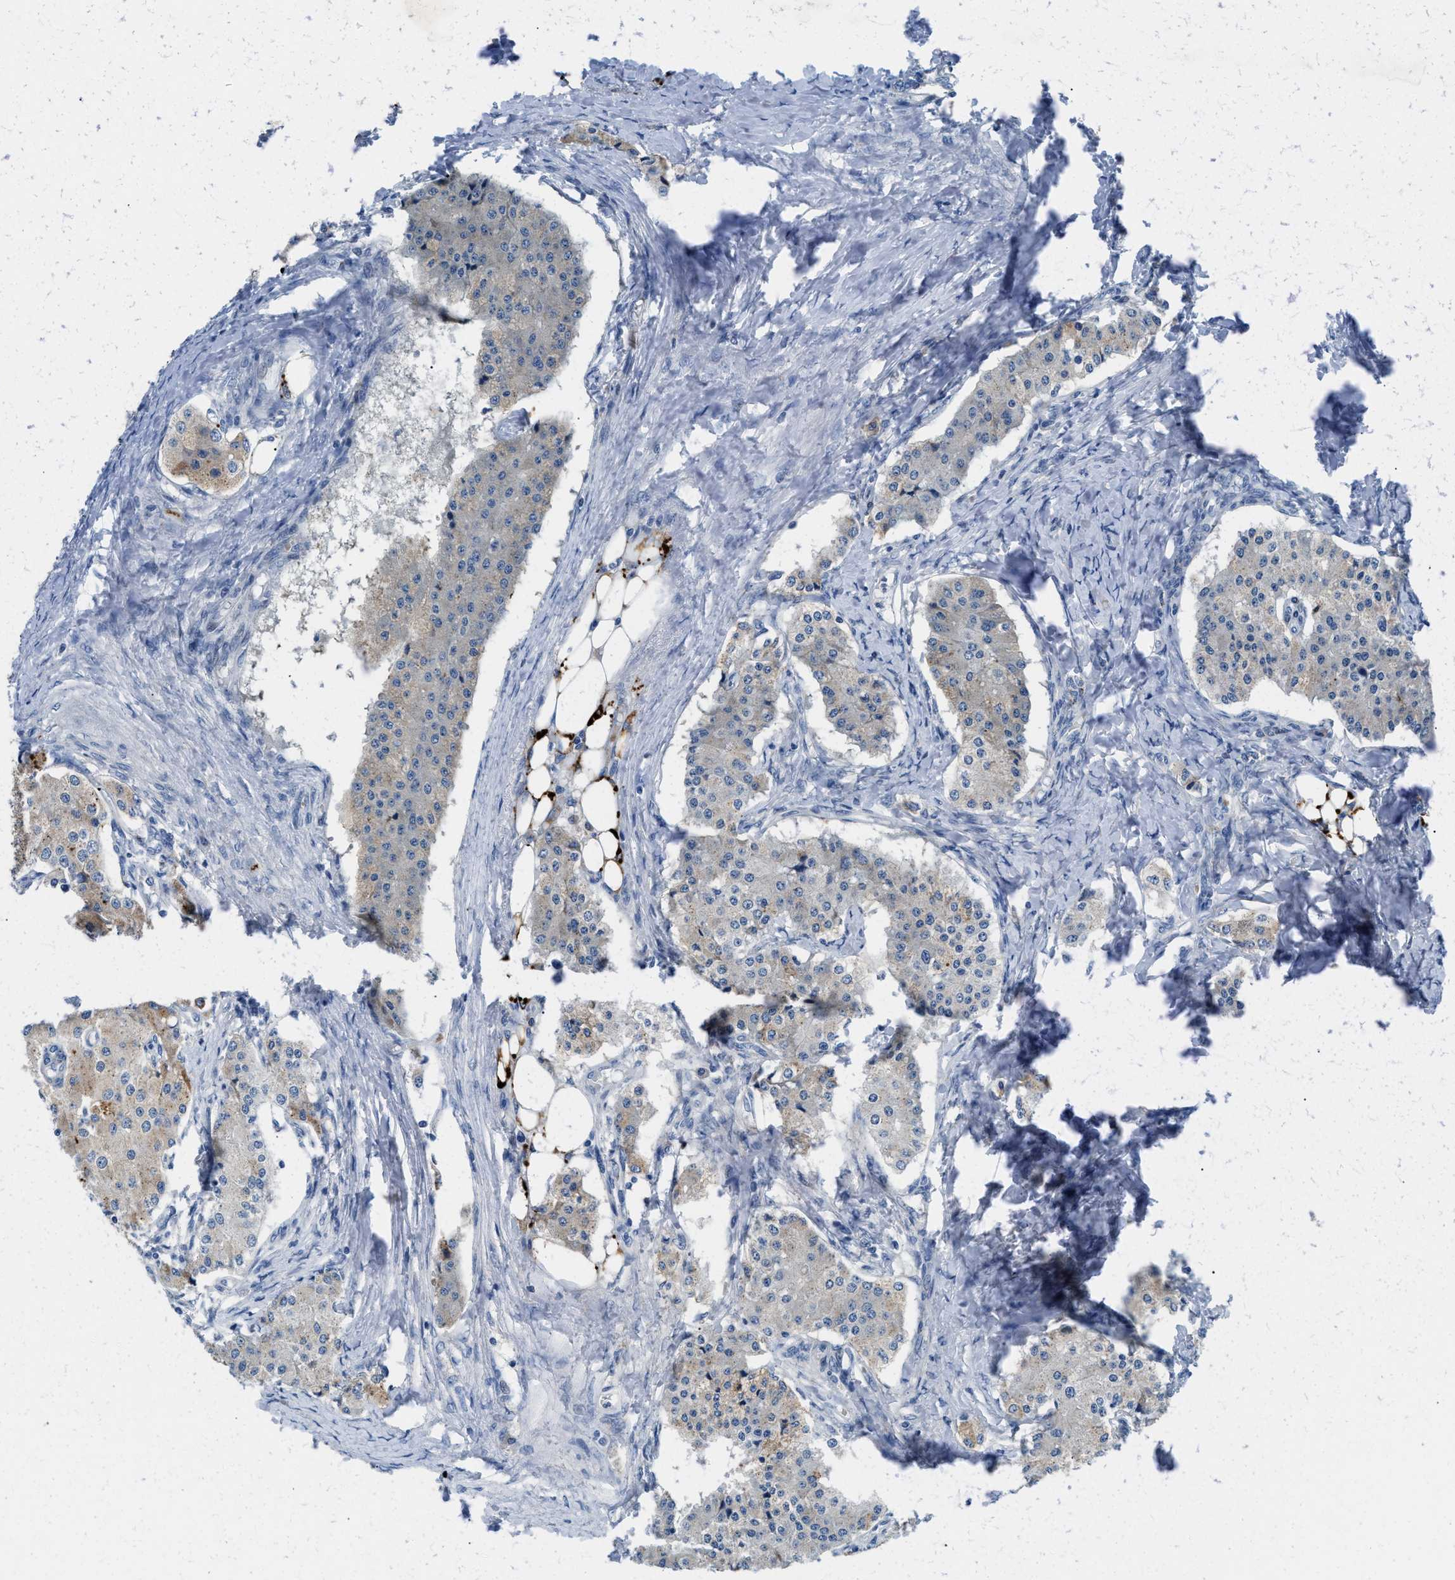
{"staining": {"intensity": "moderate", "quantity": "<25%", "location": "cytoplasmic/membranous"}, "tissue": "carcinoid", "cell_type": "Tumor cells", "image_type": "cancer", "snomed": [{"axis": "morphology", "description": "Carcinoid, malignant, NOS"}, {"axis": "topography", "description": "Colon"}], "caption": "DAB immunohistochemical staining of malignant carcinoid reveals moderate cytoplasmic/membranous protein positivity in about <25% of tumor cells.", "gene": "TSPAN3", "patient": {"sex": "female", "age": 52}}